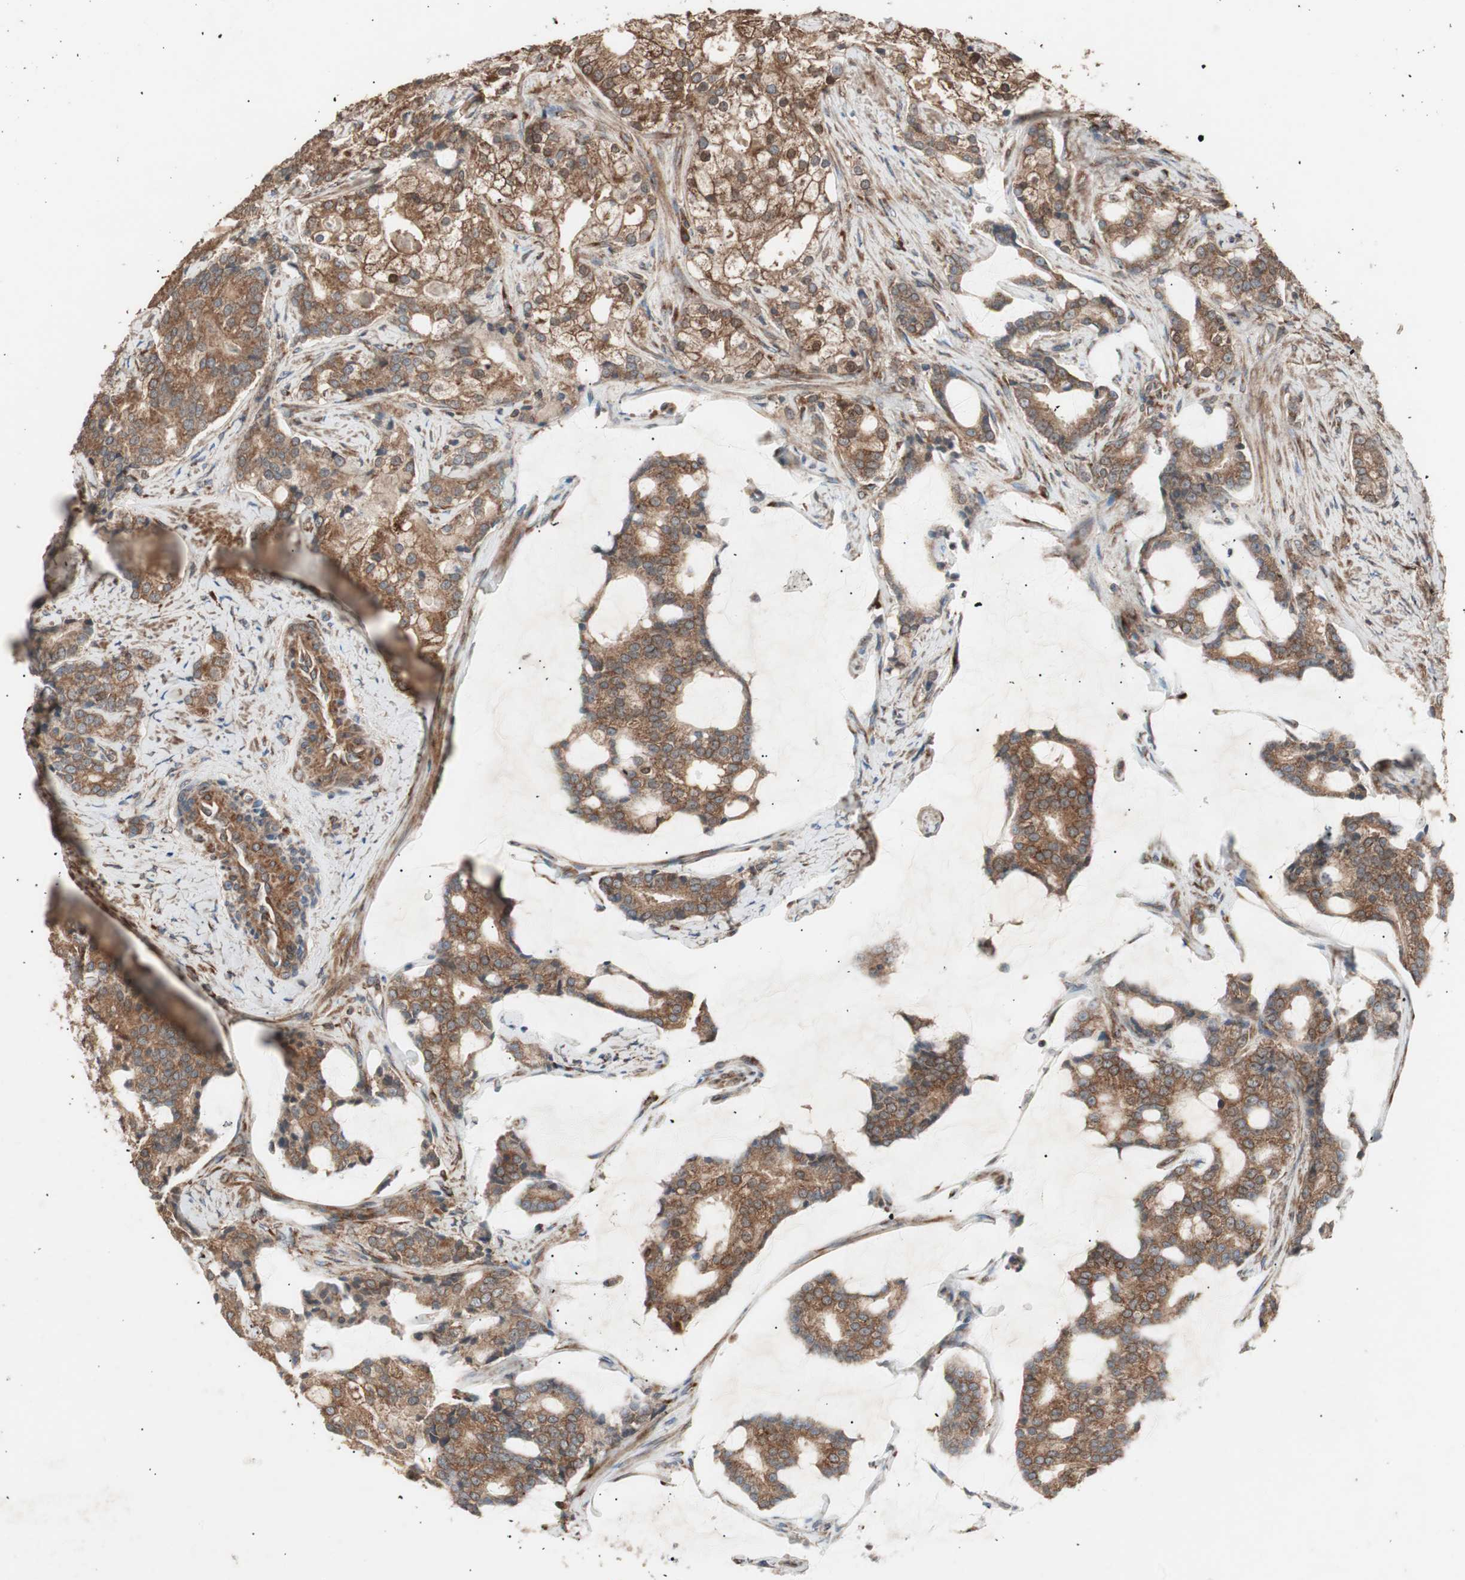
{"staining": {"intensity": "moderate", "quantity": ">75%", "location": "cytoplasmic/membranous"}, "tissue": "prostate cancer", "cell_type": "Tumor cells", "image_type": "cancer", "snomed": [{"axis": "morphology", "description": "Adenocarcinoma, Low grade"}, {"axis": "topography", "description": "Prostate"}], "caption": "This image shows prostate cancer (low-grade adenocarcinoma) stained with immunohistochemistry (IHC) to label a protein in brown. The cytoplasmic/membranous of tumor cells show moderate positivity for the protein. Nuclei are counter-stained blue.", "gene": "LZTS1", "patient": {"sex": "male", "age": 58}}